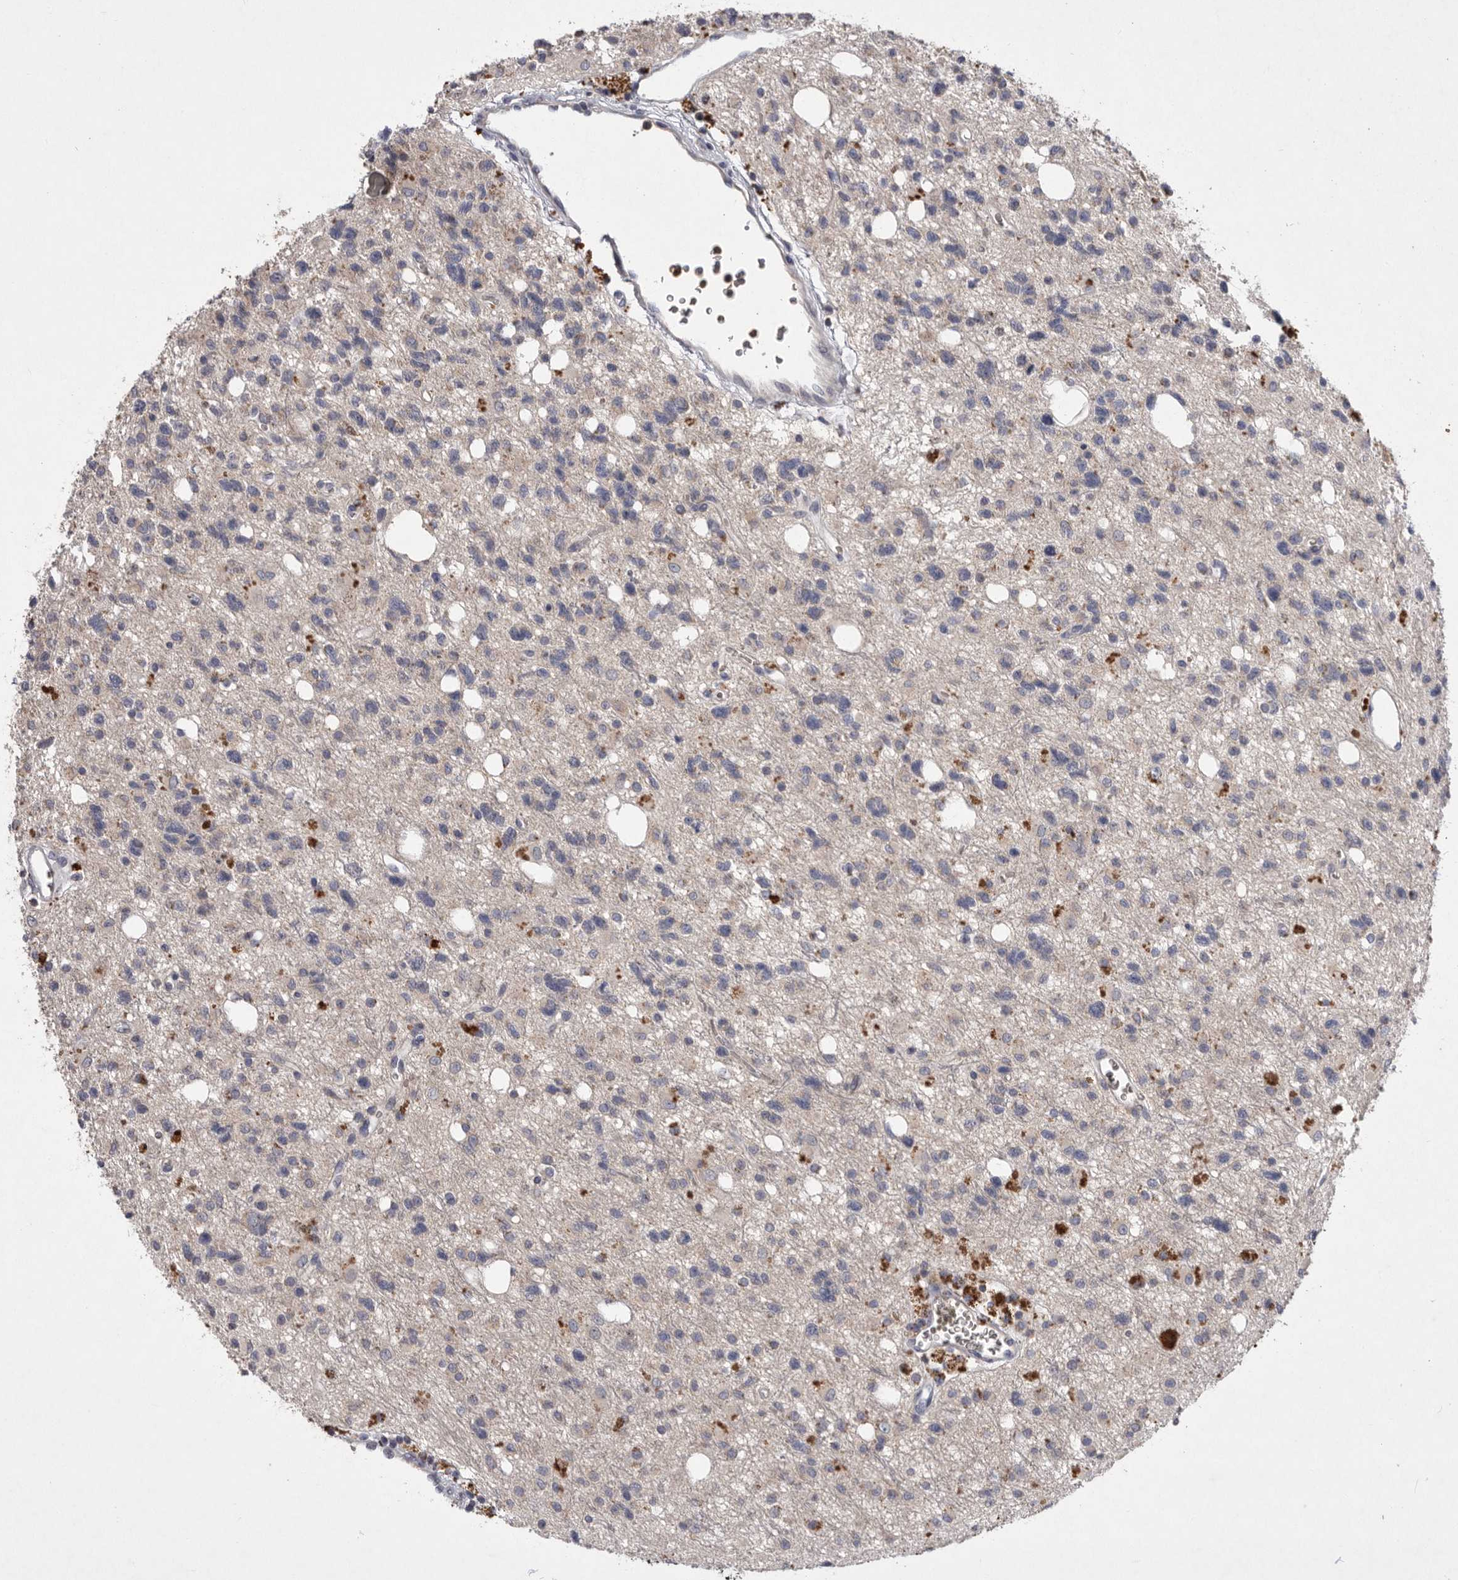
{"staining": {"intensity": "negative", "quantity": "none", "location": "none"}, "tissue": "glioma", "cell_type": "Tumor cells", "image_type": "cancer", "snomed": [{"axis": "morphology", "description": "Glioma, malignant, High grade"}, {"axis": "topography", "description": "Brain"}], "caption": "Immunohistochemistry micrograph of human glioma stained for a protein (brown), which reveals no staining in tumor cells. Nuclei are stained in blue.", "gene": "TNFSF14", "patient": {"sex": "female", "age": 62}}